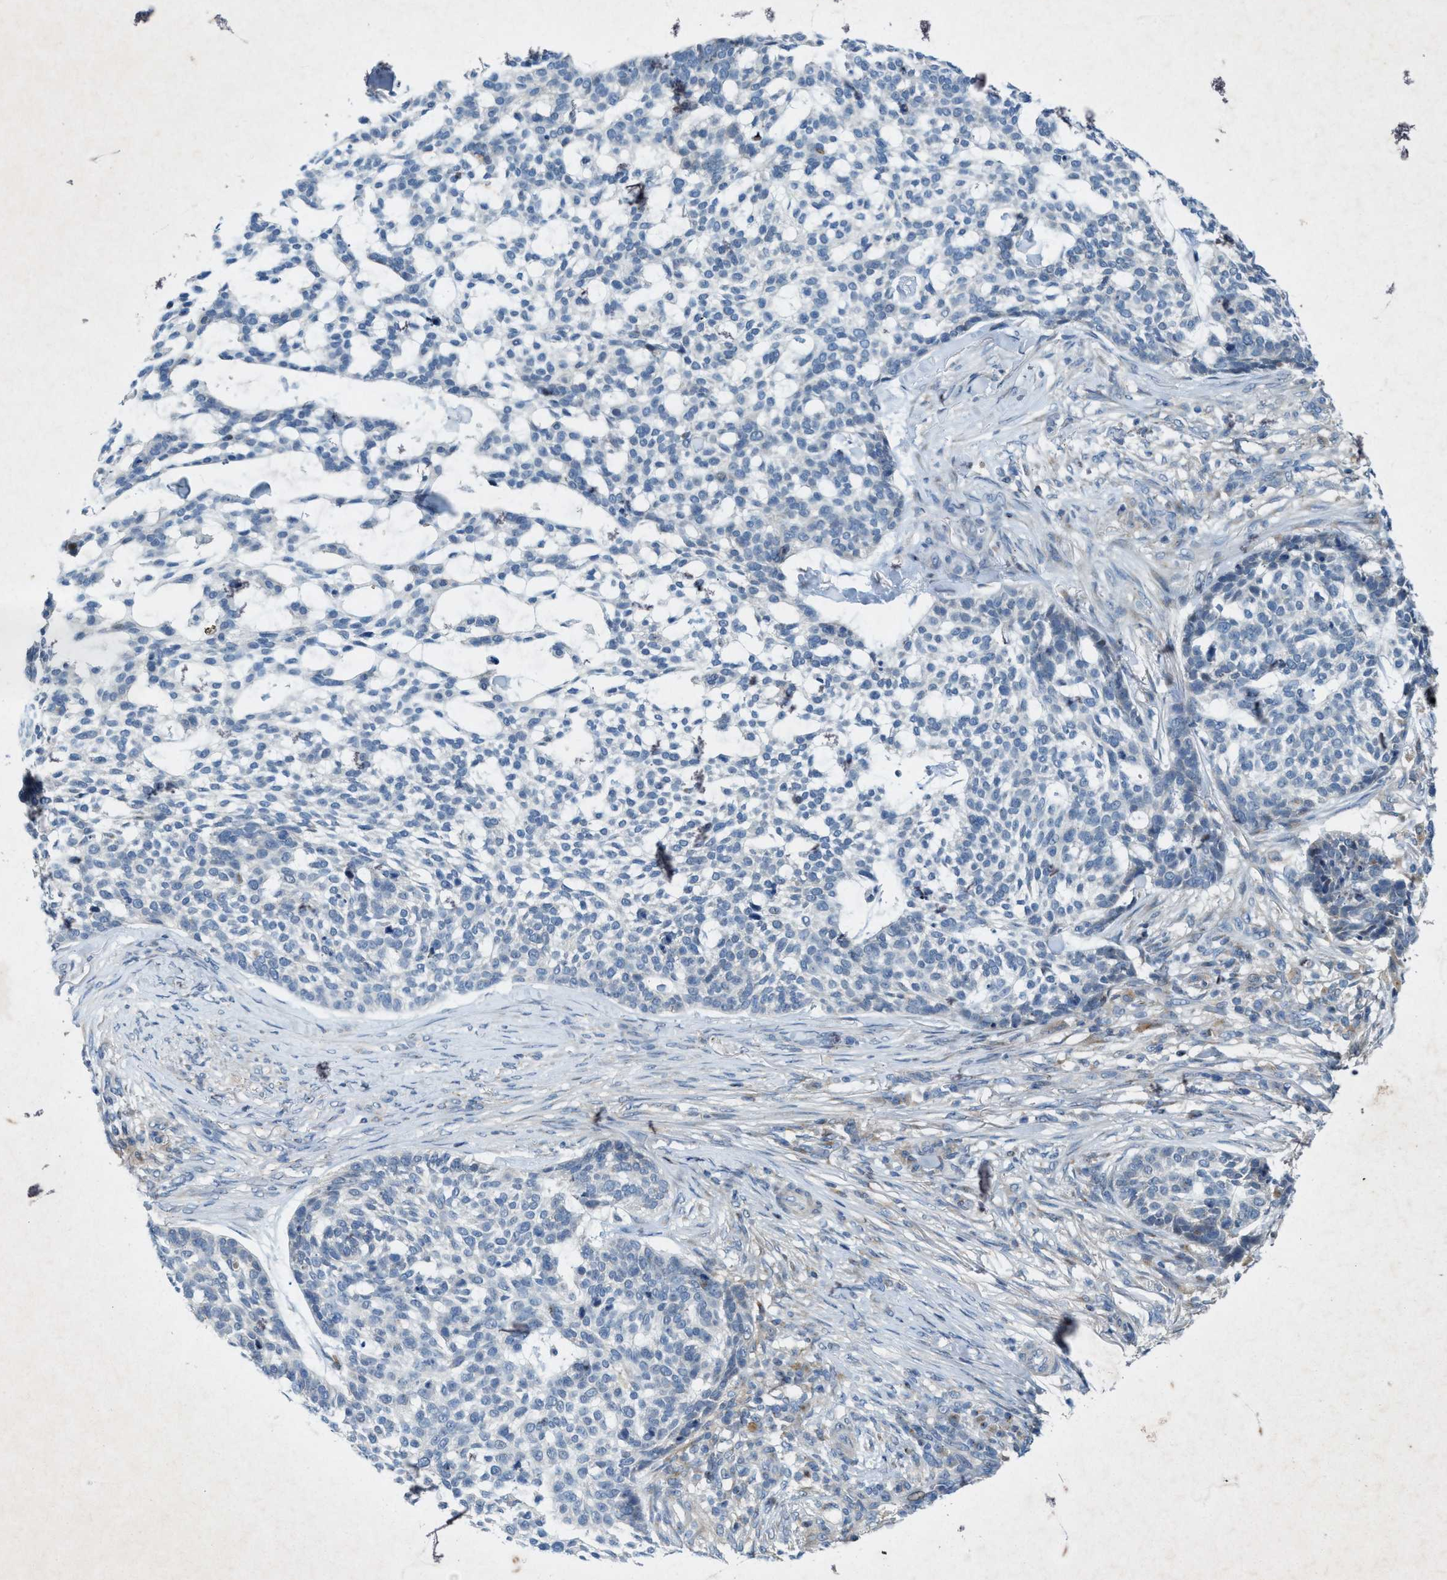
{"staining": {"intensity": "weak", "quantity": "<25%", "location": "cytoplasmic/membranous"}, "tissue": "skin cancer", "cell_type": "Tumor cells", "image_type": "cancer", "snomed": [{"axis": "morphology", "description": "Basal cell carcinoma"}, {"axis": "topography", "description": "Skin"}], "caption": "IHC of skin cancer (basal cell carcinoma) demonstrates no expression in tumor cells.", "gene": "URGCP", "patient": {"sex": "female", "age": 64}}